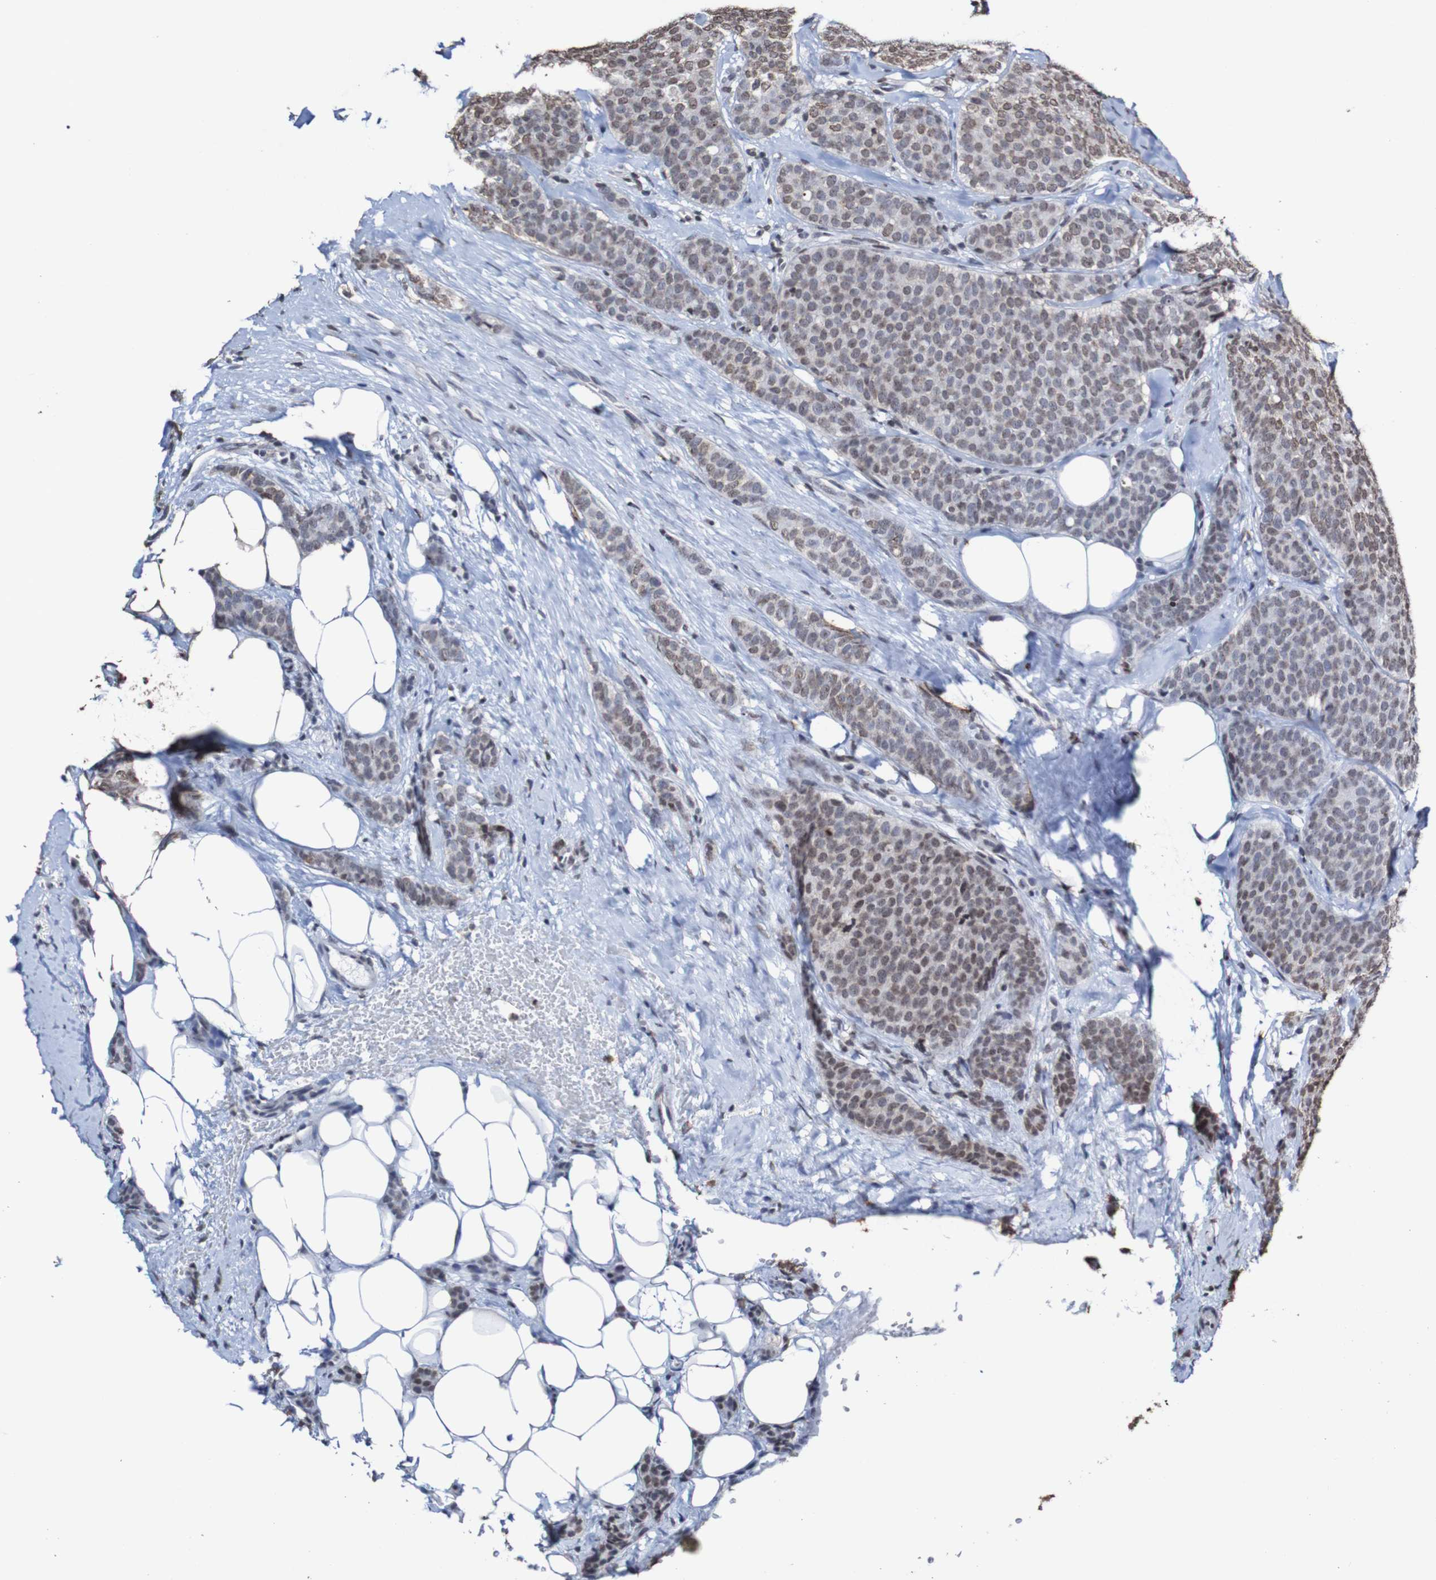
{"staining": {"intensity": "weak", "quantity": ">75%", "location": "nuclear"}, "tissue": "breast cancer", "cell_type": "Tumor cells", "image_type": "cancer", "snomed": [{"axis": "morphology", "description": "Lobular carcinoma"}, {"axis": "topography", "description": "Skin"}, {"axis": "topography", "description": "Breast"}], "caption": "Weak nuclear protein positivity is appreciated in about >75% of tumor cells in breast lobular carcinoma.", "gene": "GFI1", "patient": {"sex": "female", "age": 46}}